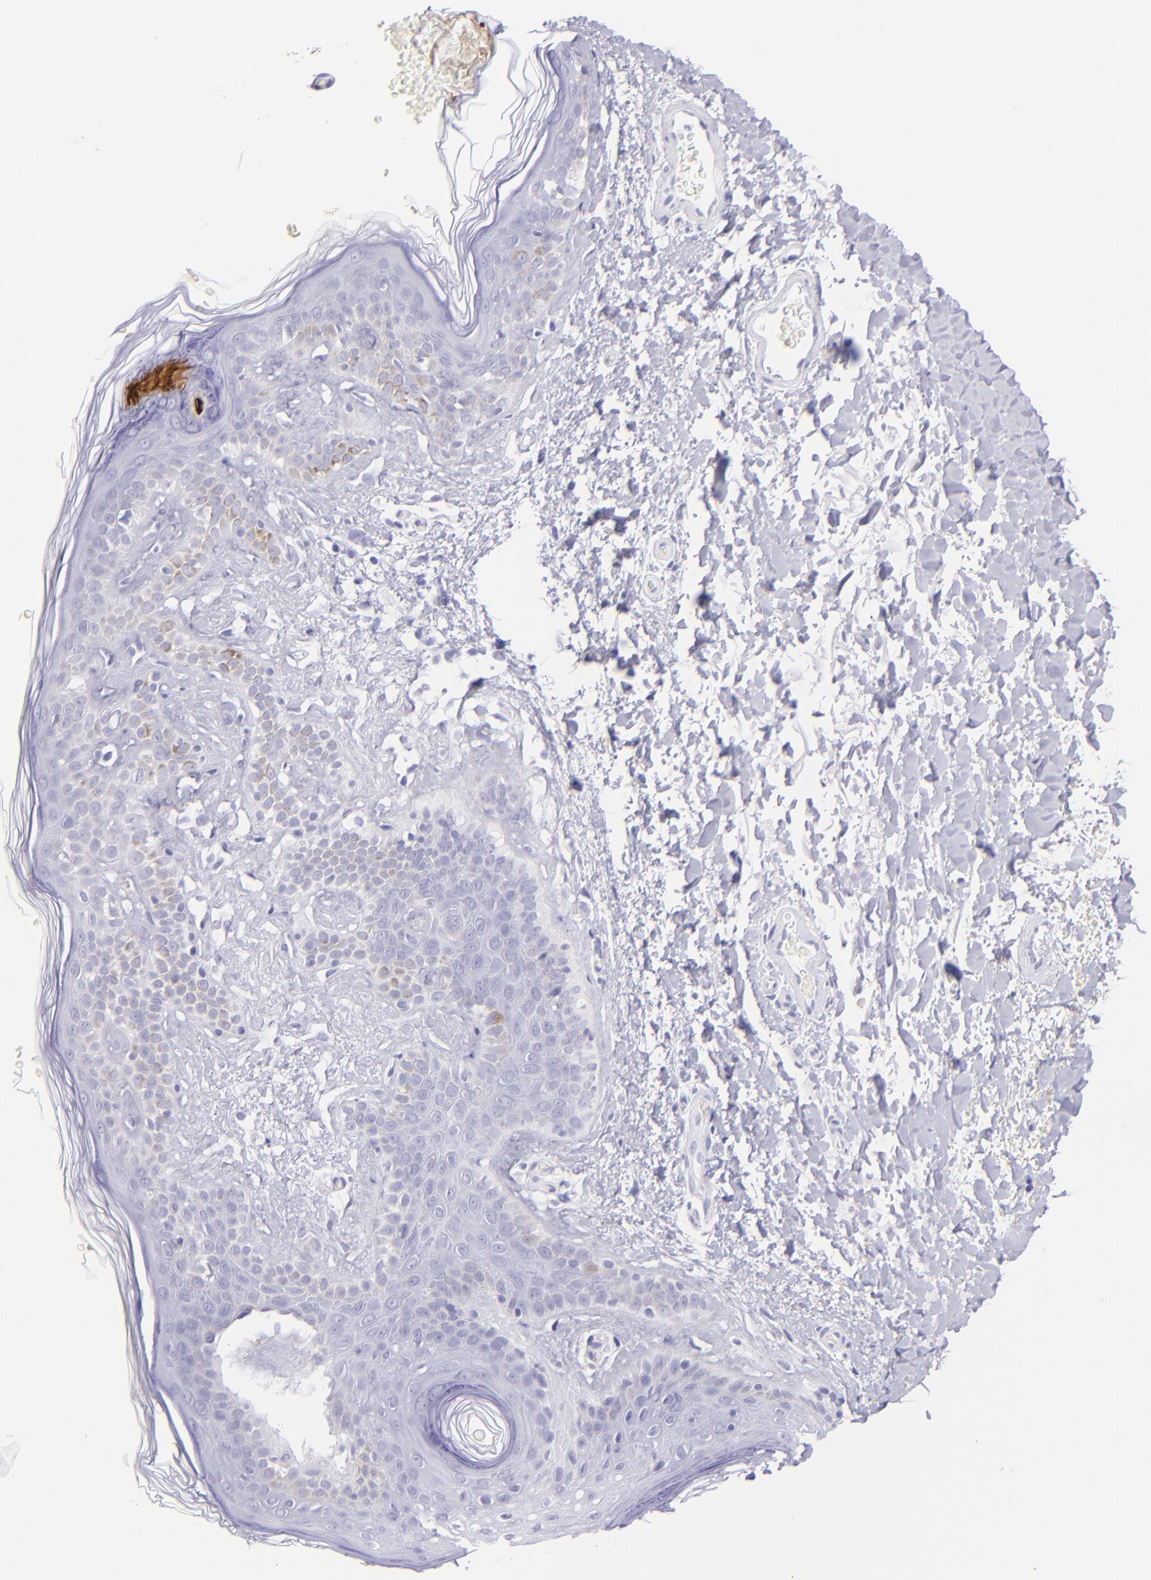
{"staining": {"intensity": "negative", "quantity": "none", "location": "none"}, "tissue": "skin", "cell_type": "Fibroblasts", "image_type": "normal", "snomed": [{"axis": "morphology", "description": "Normal tissue, NOS"}, {"axis": "topography", "description": "Skin"}], "caption": "IHC histopathology image of benign skin: skin stained with DAB exhibits no significant protein expression in fibroblasts. (DAB (3,3'-diaminobenzidine) IHC with hematoxylin counter stain).", "gene": "PIP", "patient": {"sex": "male", "age": 63}}